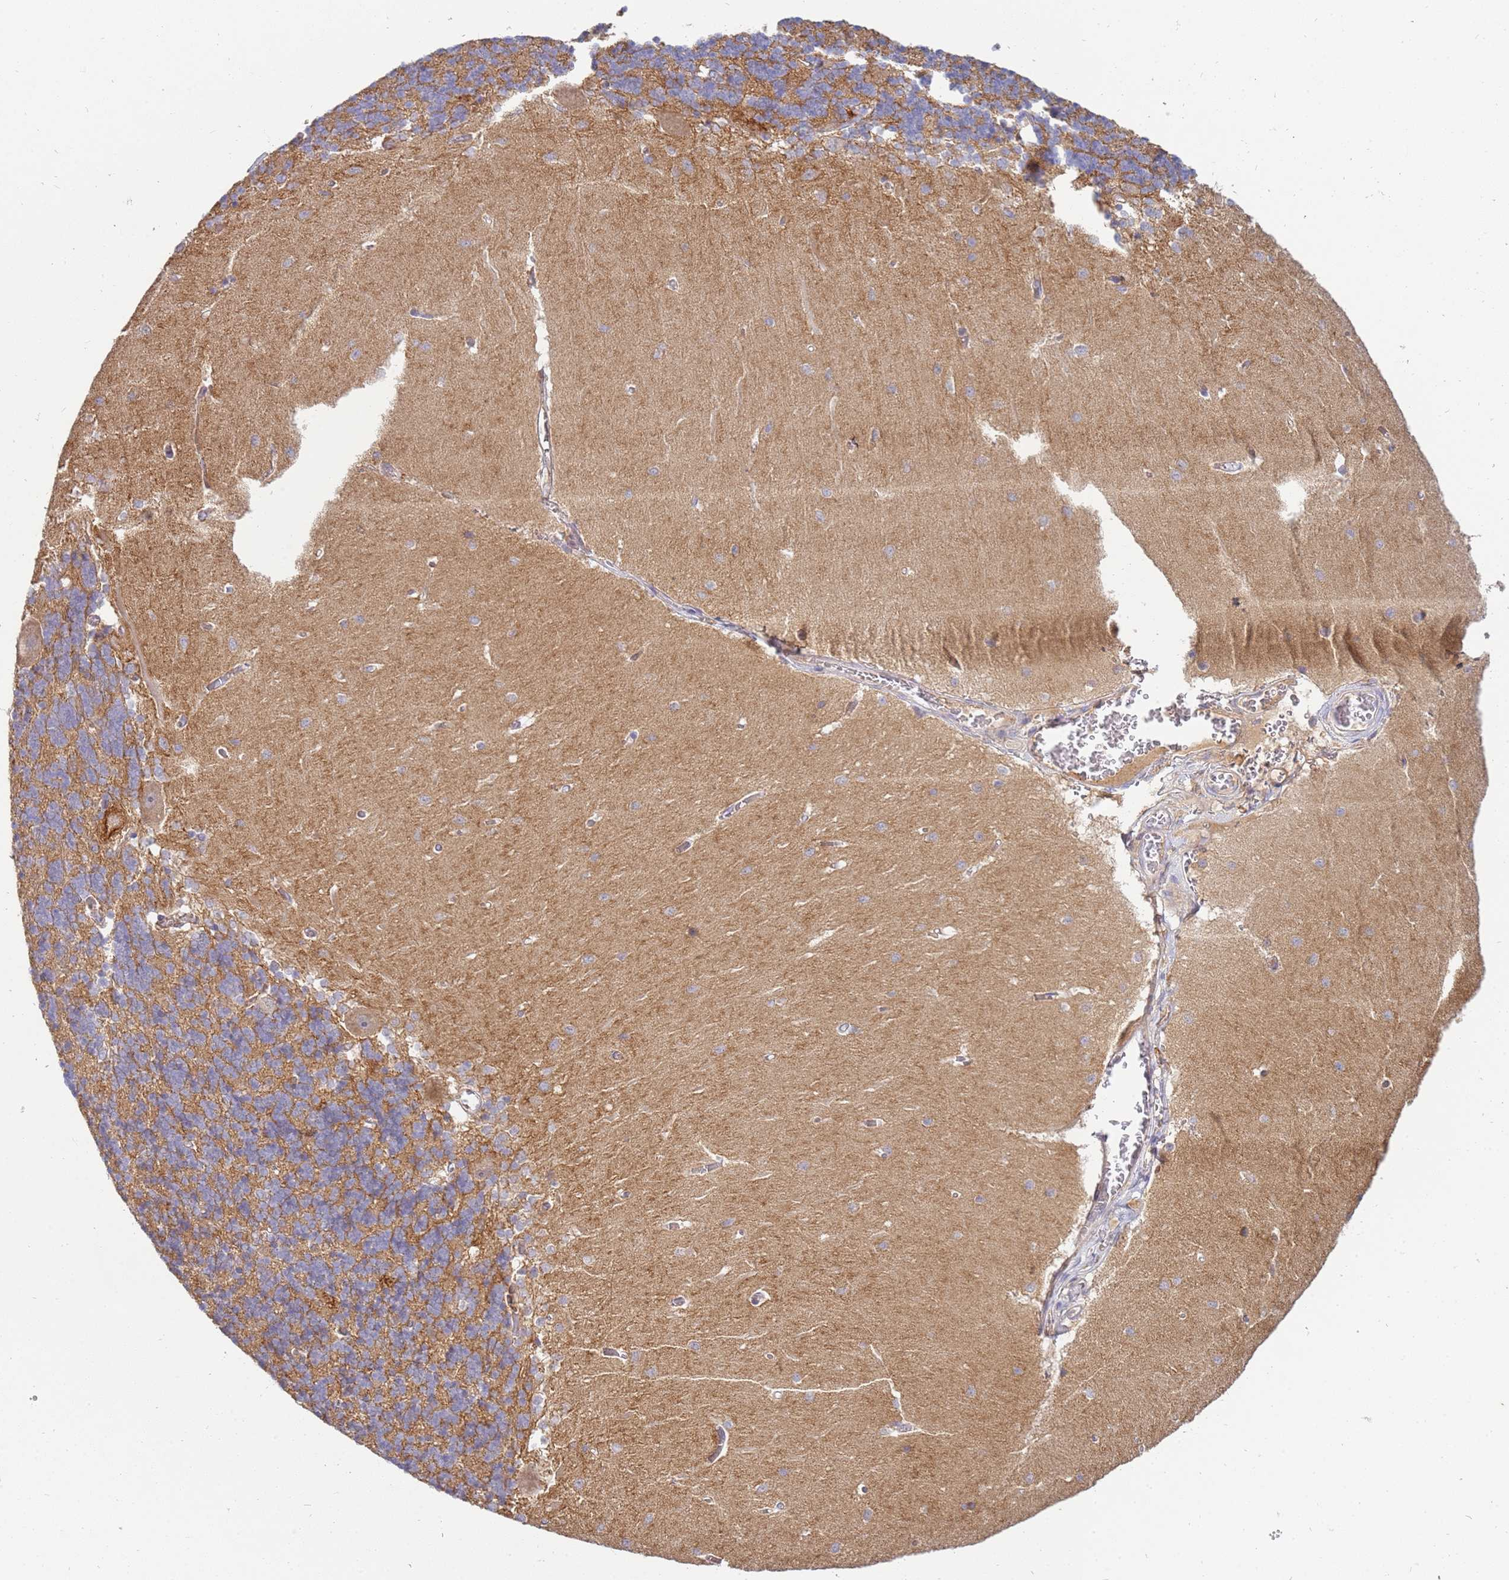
{"staining": {"intensity": "moderate", "quantity": "25%-75%", "location": "cytoplasmic/membranous"}, "tissue": "cerebellum", "cell_type": "Cells in granular layer", "image_type": "normal", "snomed": [{"axis": "morphology", "description": "Normal tissue, NOS"}, {"axis": "topography", "description": "Cerebellum"}], "caption": "Immunohistochemistry of unremarkable cerebellum exhibits medium levels of moderate cytoplasmic/membranous expression in approximately 25%-75% of cells in granular layer.", "gene": "NMUR2", "patient": {"sex": "male", "age": 37}}